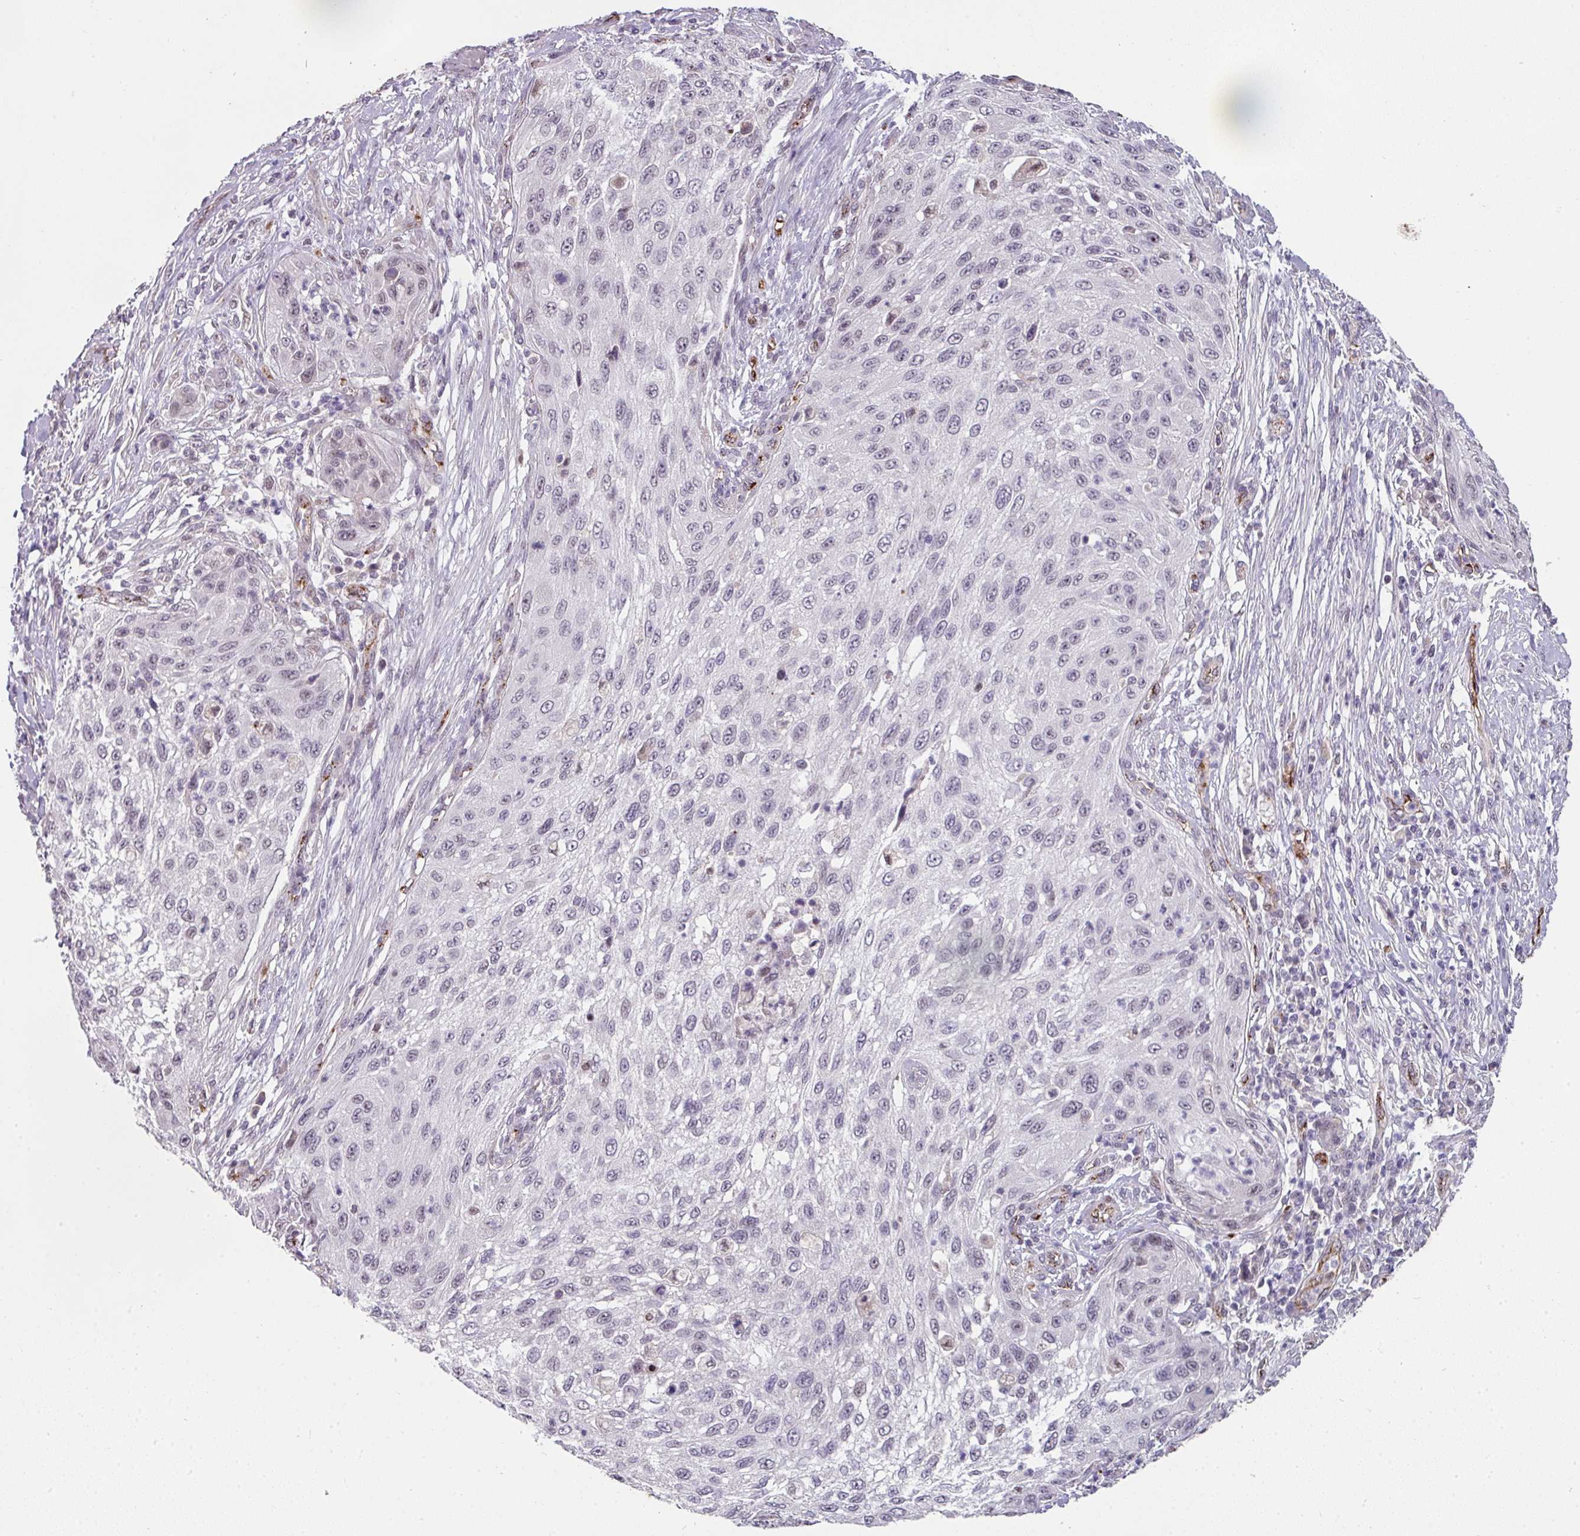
{"staining": {"intensity": "weak", "quantity": "<25%", "location": "nuclear"}, "tissue": "cervical cancer", "cell_type": "Tumor cells", "image_type": "cancer", "snomed": [{"axis": "morphology", "description": "Squamous cell carcinoma, NOS"}, {"axis": "topography", "description": "Cervix"}], "caption": "This is a histopathology image of IHC staining of cervical squamous cell carcinoma, which shows no positivity in tumor cells.", "gene": "SIDT2", "patient": {"sex": "female", "age": 42}}